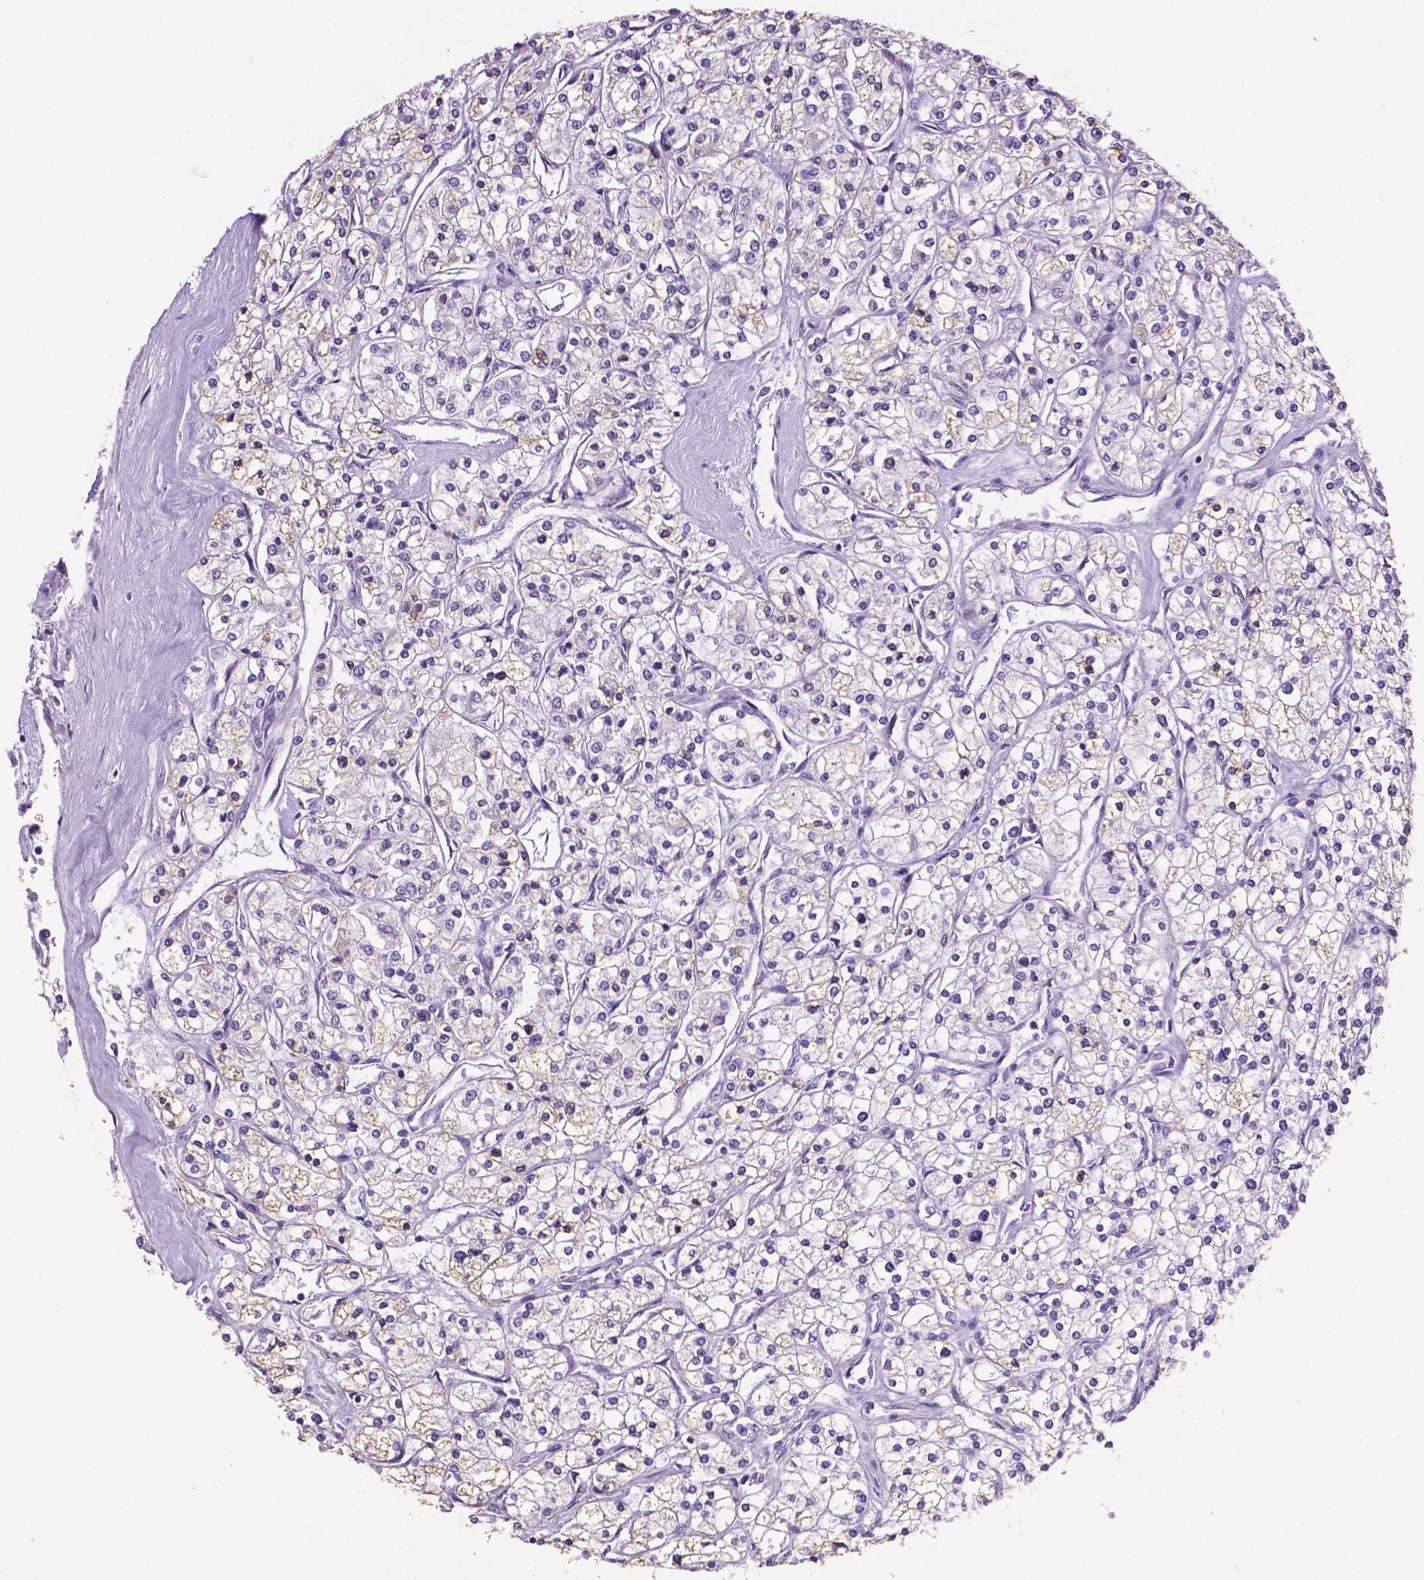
{"staining": {"intensity": "negative", "quantity": "none", "location": "none"}, "tissue": "renal cancer", "cell_type": "Tumor cells", "image_type": "cancer", "snomed": [{"axis": "morphology", "description": "Adenocarcinoma, NOS"}, {"axis": "topography", "description": "Kidney"}], "caption": "A high-resolution photomicrograph shows immunohistochemistry staining of renal cancer, which displays no significant expression in tumor cells.", "gene": "C18orf21", "patient": {"sex": "male", "age": 80}}